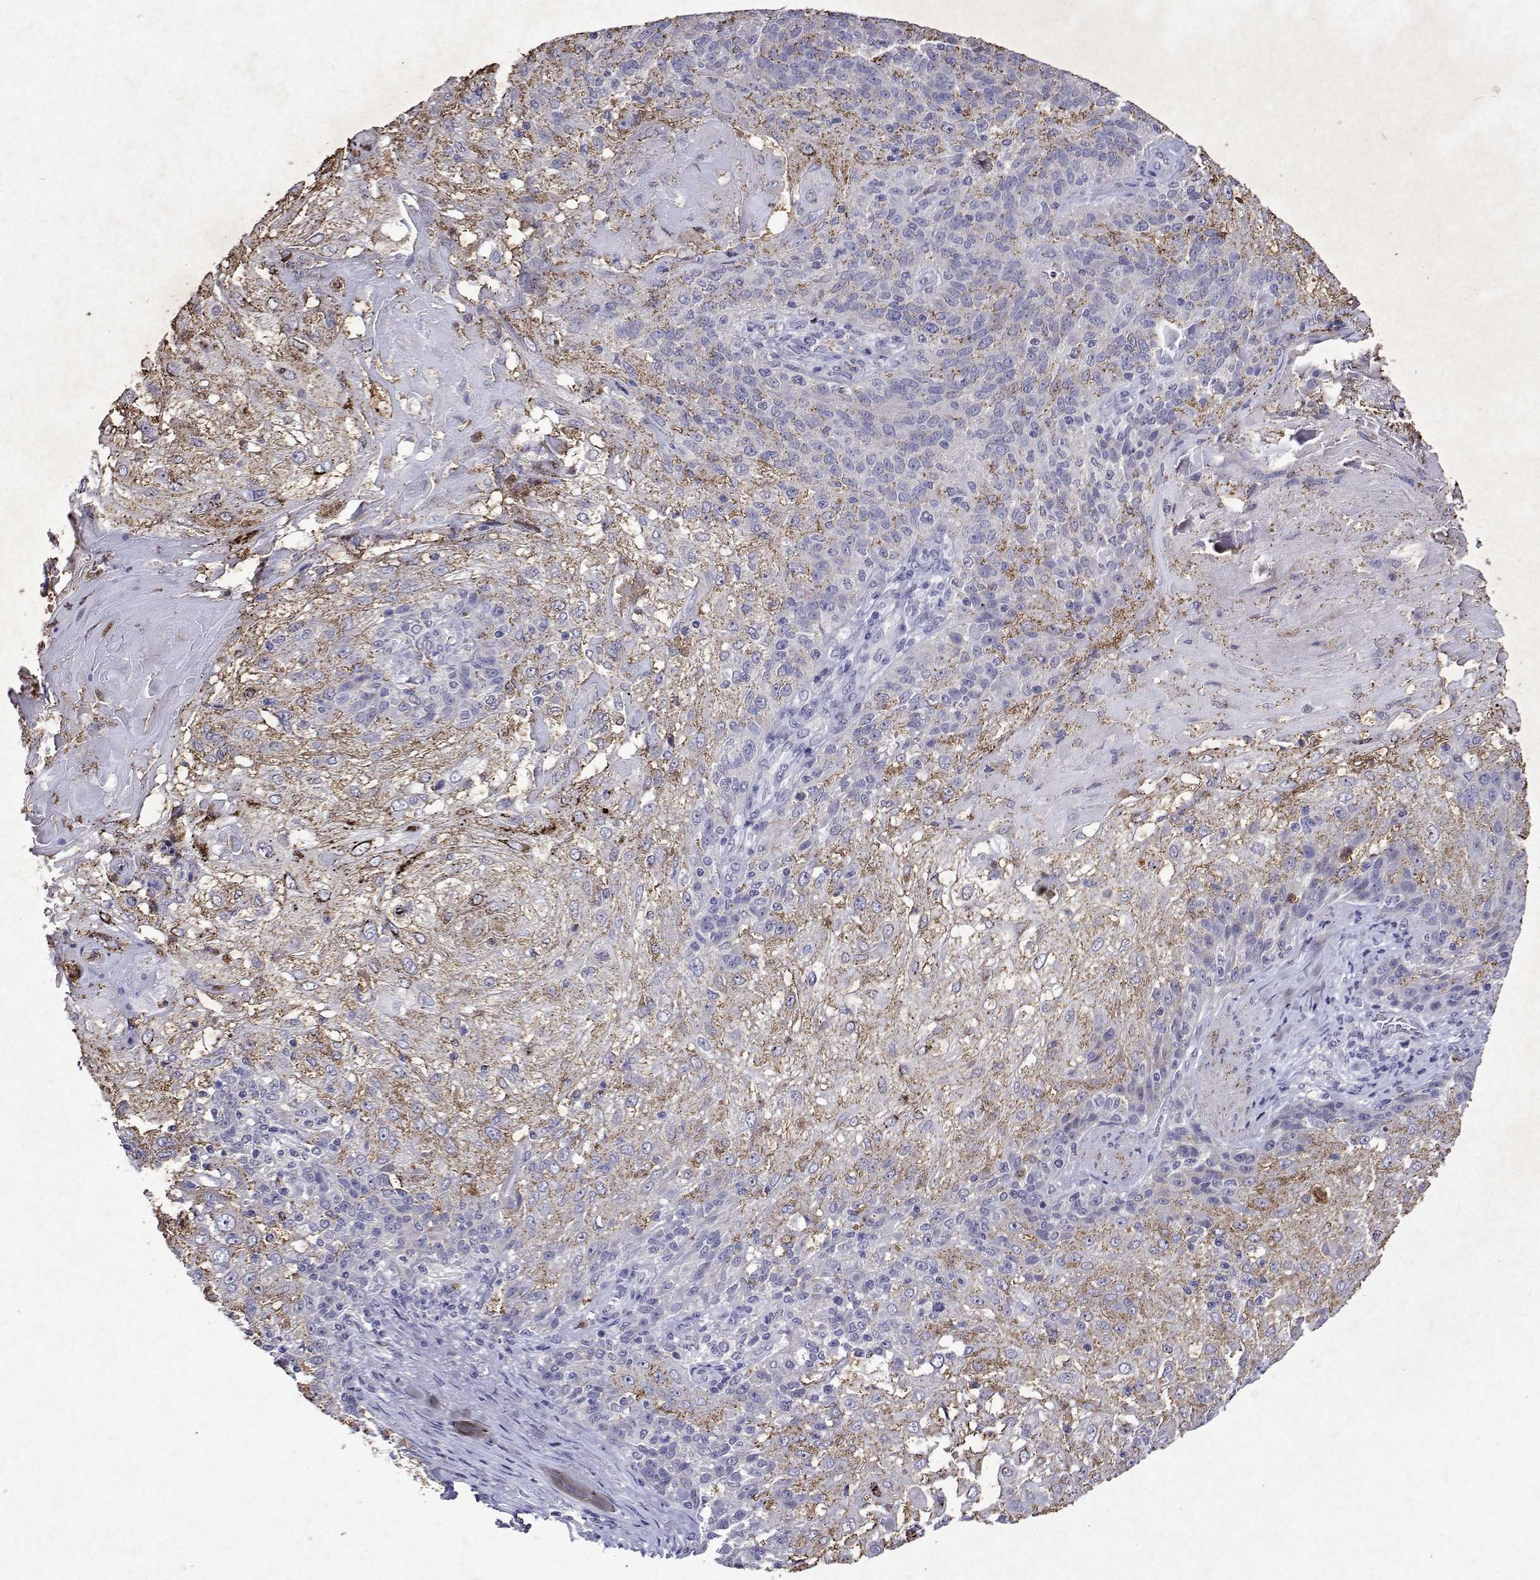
{"staining": {"intensity": "moderate", "quantity": "25%-75%", "location": "cytoplasmic/membranous"}, "tissue": "skin cancer", "cell_type": "Tumor cells", "image_type": "cancer", "snomed": [{"axis": "morphology", "description": "Normal tissue, NOS"}, {"axis": "morphology", "description": "Squamous cell carcinoma, NOS"}, {"axis": "topography", "description": "Skin"}], "caption": "DAB (3,3'-diaminobenzidine) immunohistochemical staining of skin cancer demonstrates moderate cytoplasmic/membranous protein expression in approximately 25%-75% of tumor cells. (DAB = brown stain, brightfield microscopy at high magnification).", "gene": "DUSP28", "patient": {"sex": "female", "age": 83}}